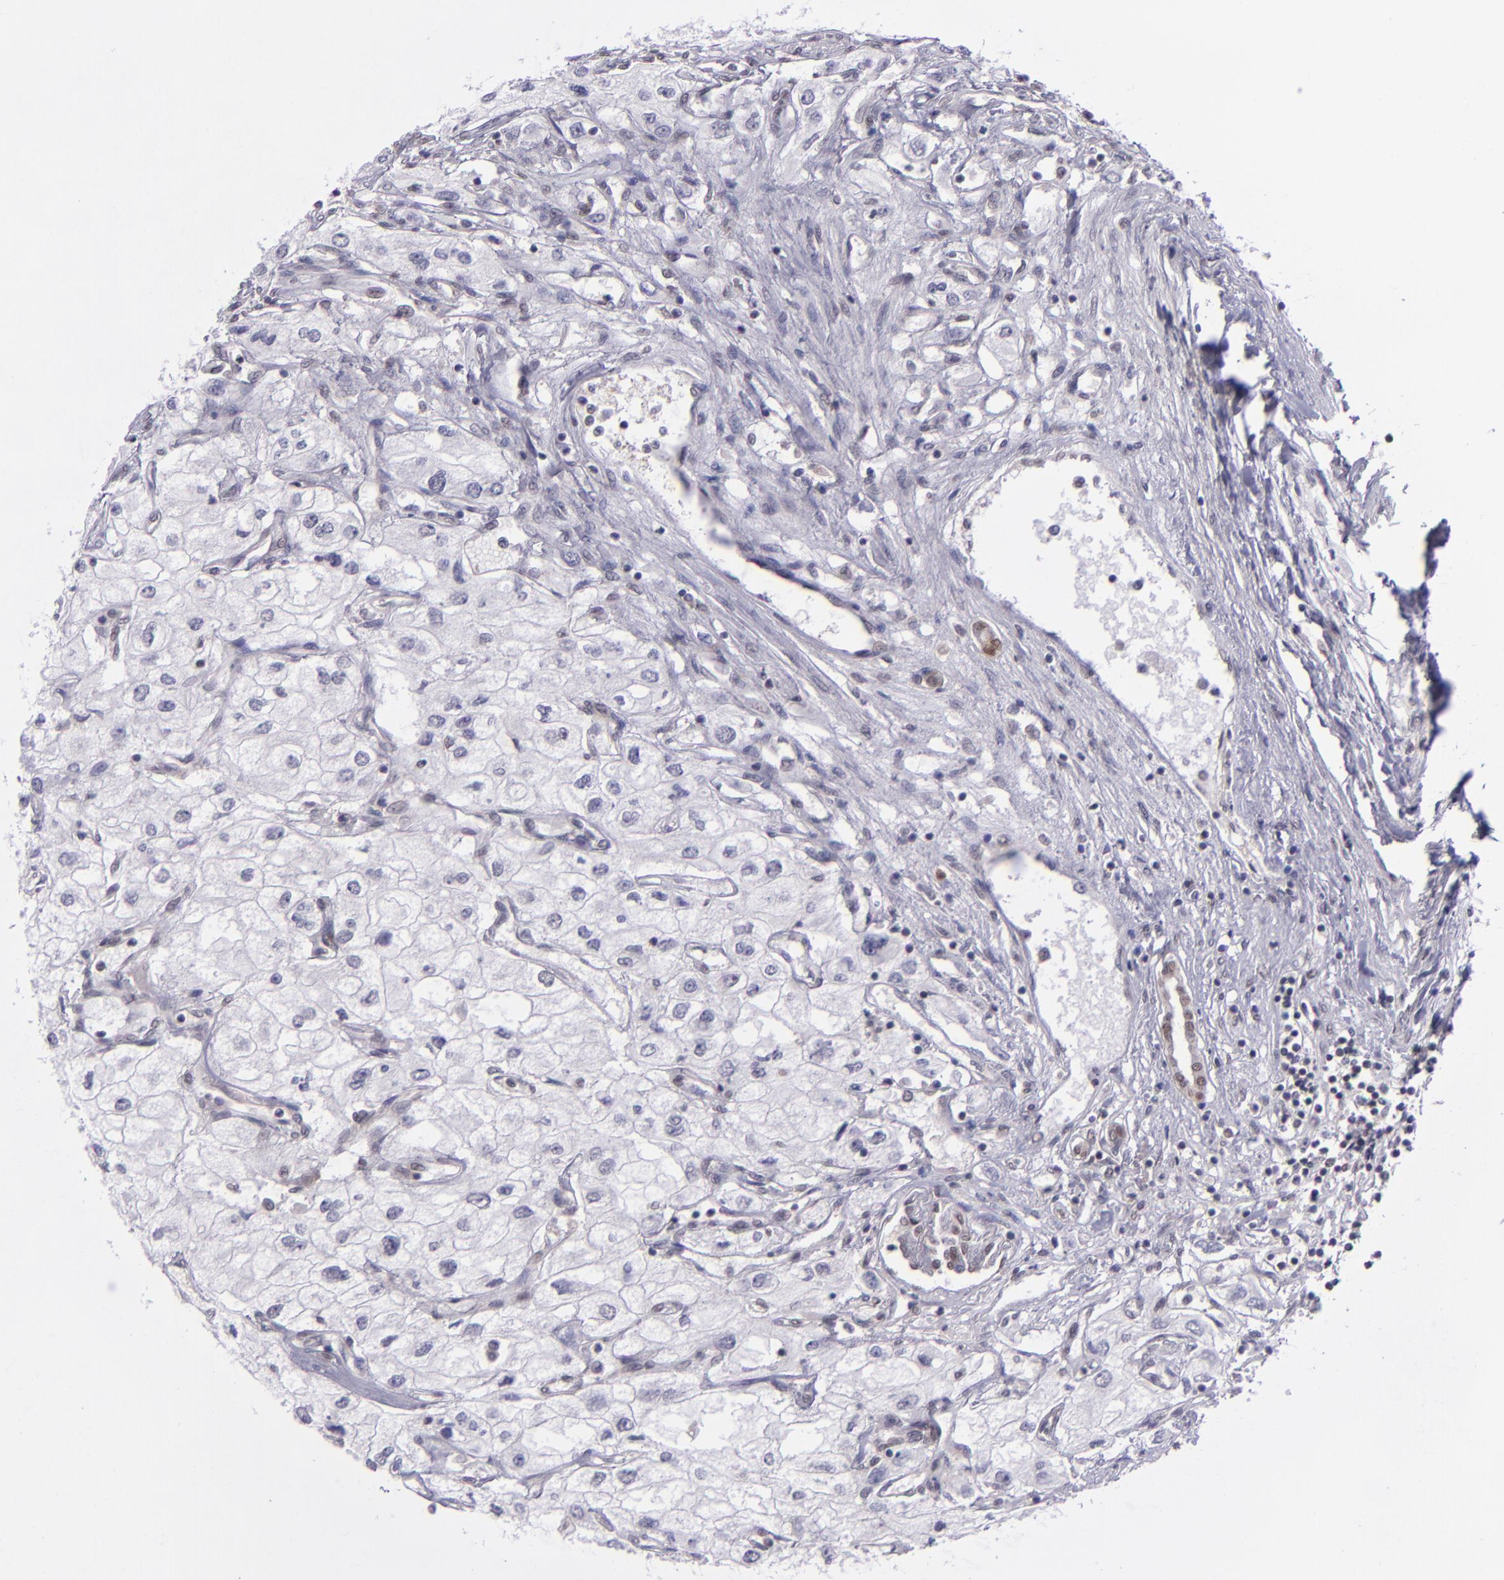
{"staining": {"intensity": "negative", "quantity": "none", "location": "none"}, "tissue": "renal cancer", "cell_type": "Tumor cells", "image_type": "cancer", "snomed": [{"axis": "morphology", "description": "Adenocarcinoma, NOS"}, {"axis": "topography", "description": "Kidney"}], "caption": "Human renal cancer (adenocarcinoma) stained for a protein using IHC exhibits no positivity in tumor cells.", "gene": "BAG1", "patient": {"sex": "male", "age": 57}}